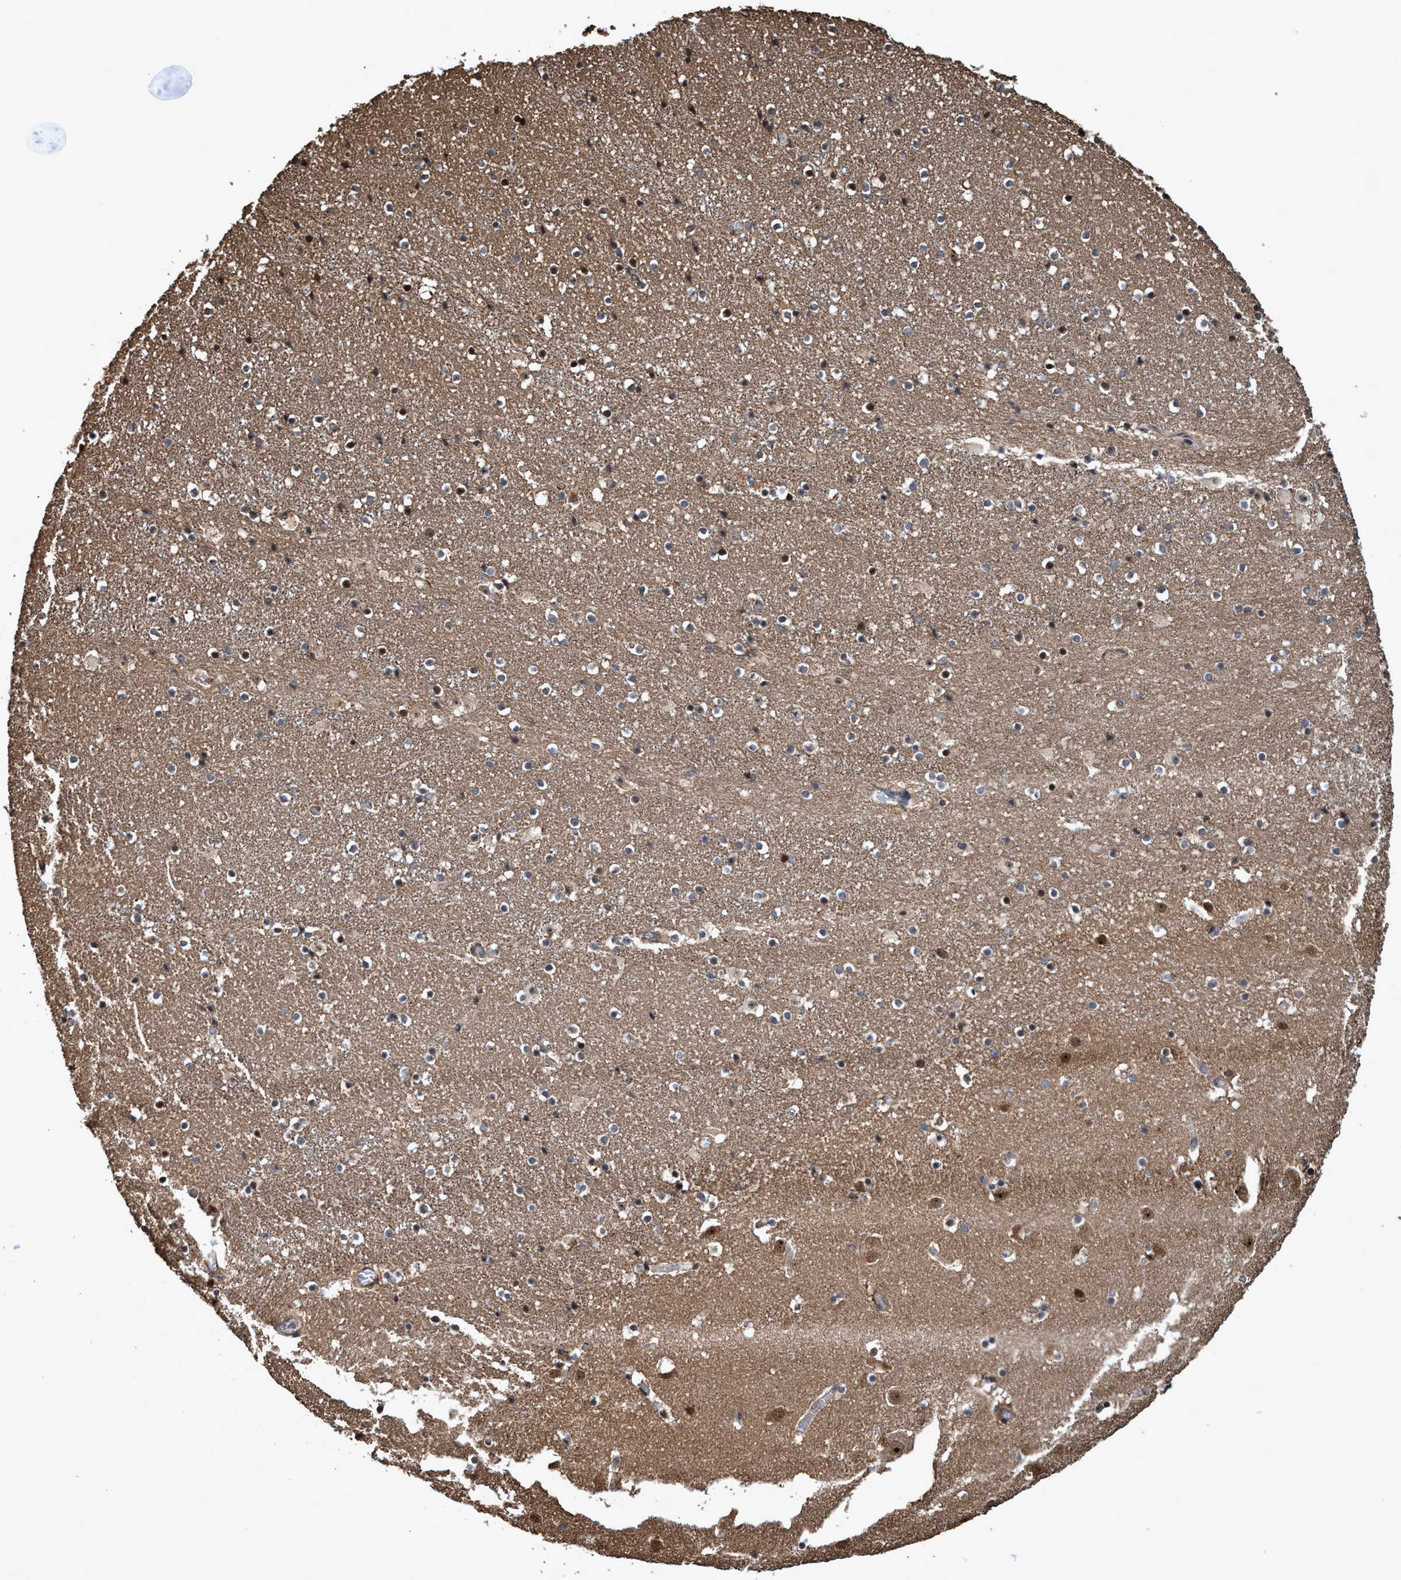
{"staining": {"intensity": "strong", "quantity": "<25%", "location": "nuclear"}, "tissue": "caudate", "cell_type": "Glial cells", "image_type": "normal", "snomed": [{"axis": "morphology", "description": "Normal tissue, NOS"}, {"axis": "topography", "description": "Lateral ventricle wall"}], "caption": "Caudate stained for a protein demonstrates strong nuclear positivity in glial cells. The staining was performed using DAB (3,3'-diaminobenzidine) to visualize the protein expression in brown, while the nuclei were stained in blue with hematoxylin (Magnification: 20x).", "gene": "TRPC7", "patient": {"sex": "male", "age": 45}}